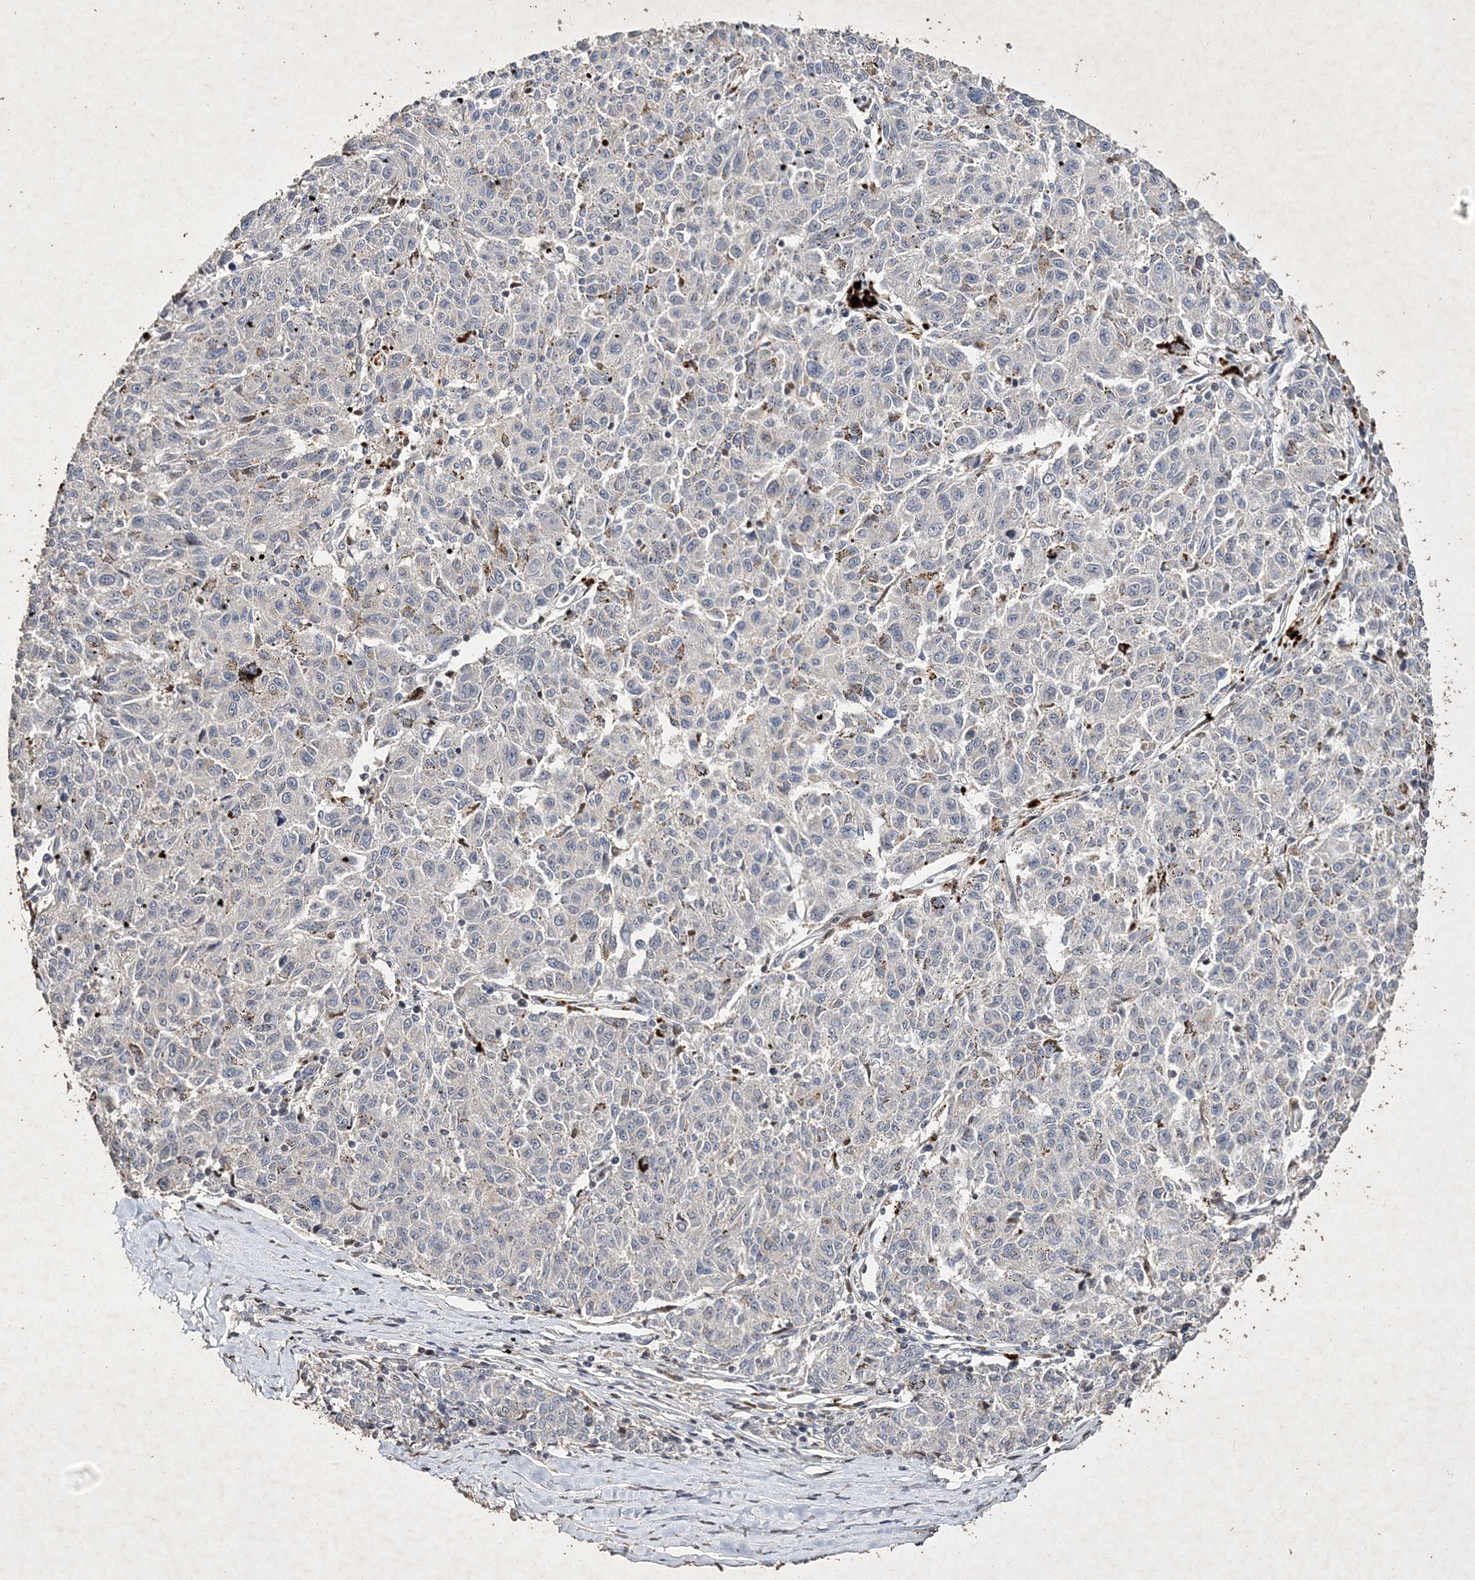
{"staining": {"intensity": "negative", "quantity": "none", "location": "none"}, "tissue": "melanoma", "cell_type": "Tumor cells", "image_type": "cancer", "snomed": [{"axis": "morphology", "description": "Malignant melanoma, NOS"}, {"axis": "topography", "description": "Skin"}], "caption": "Malignant melanoma stained for a protein using immunohistochemistry (IHC) exhibits no staining tumor cells.", "gene": "C3orf38", "patient": {"sex": "female", "age": 72}}